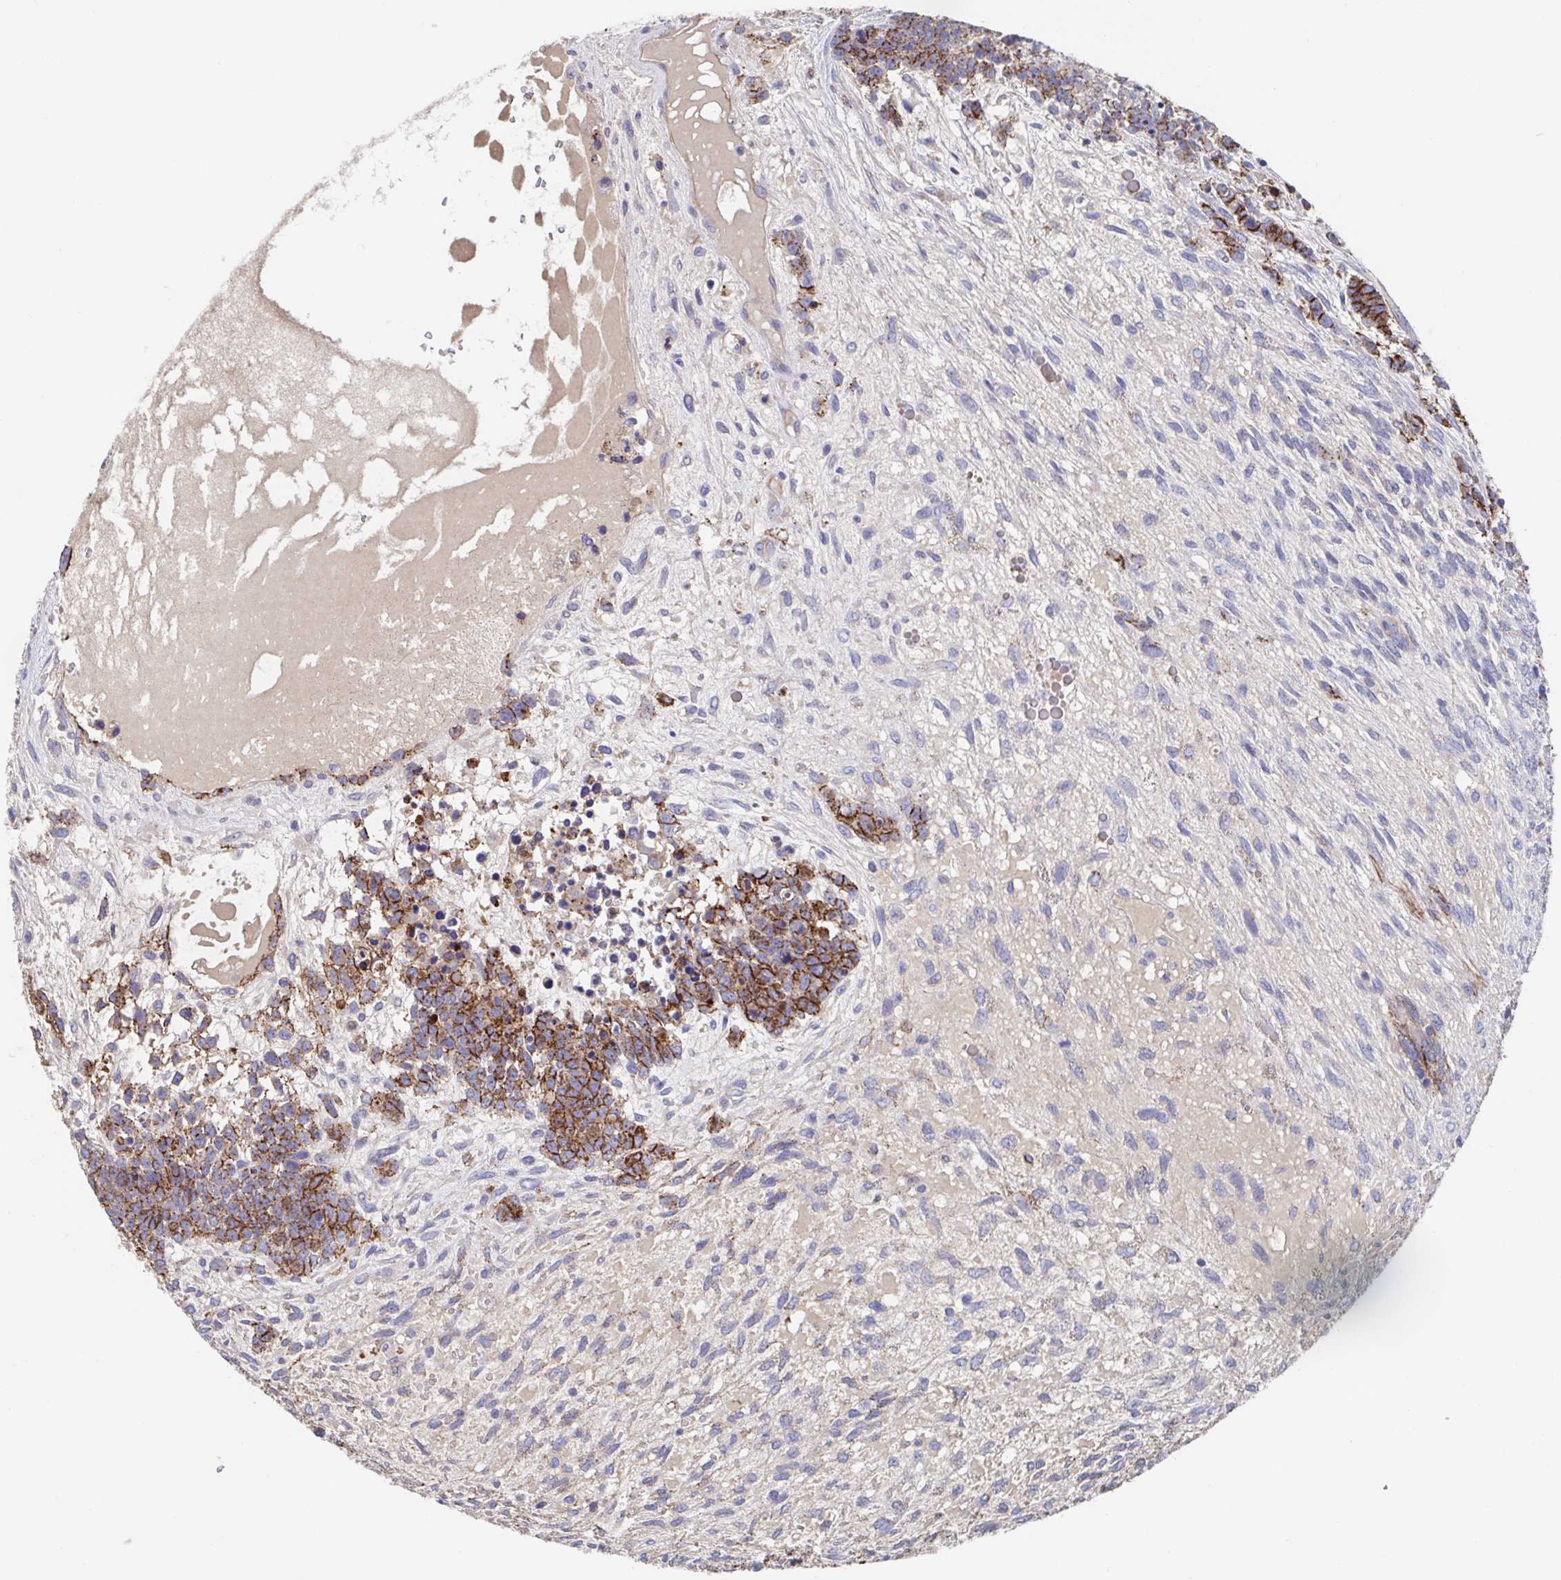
{"staining": {"intensity": "strong", "quantity": "25%-75%", "location": "cytoplasmic/membranous"}, "tissue": "testis cancer", "cell_type": "Tumor cells", "image_type": "cancer", "snomed": [{"axis": "morphology", "description": "Carcinoma, Embryonal, NOS"}, {"axis": "topography", "description": "Testis"}], "caption": "Strong cytoplasmic/membranous protein expression is appreciated in about 25%-75% of tumor cells in embryonal carcinoma (testis).", "gene": "CDH2", "patient": {"sex": "male", "age": 23}}